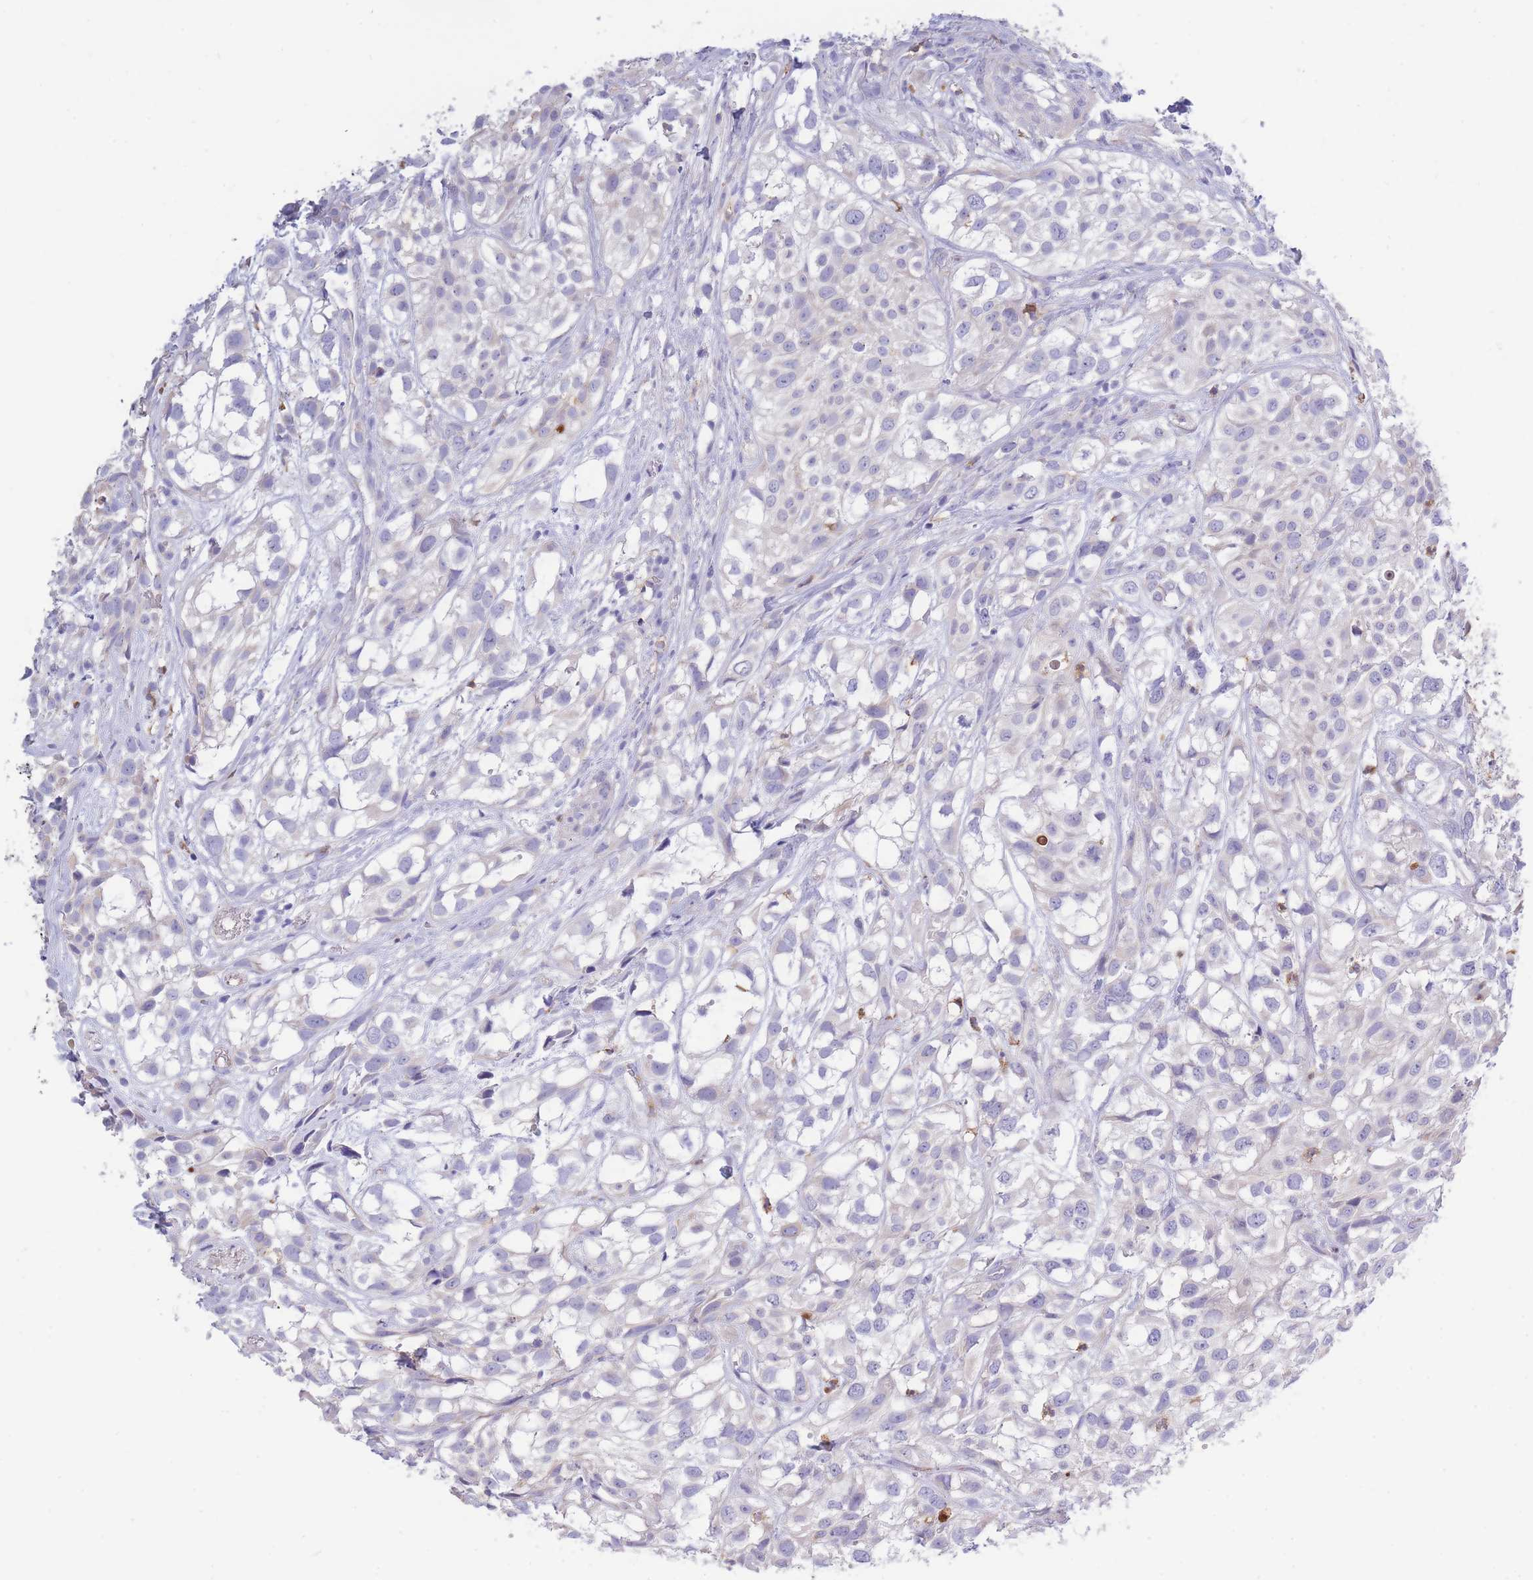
{"staining": {"intensity": "negative", "quantity": "none", "location": "none"}, "tissue": "urothelial cancer", "cell_type": "Tumor cells", "image_type": "cancer", "snomed": [{"axis": "morphology", "description": "Urothelial carcinoma, High grade"}, {"axis": "topography", "description": "Urinary bladder"}], "caption": "There is no significant expression in tumor cells of urothelial cancer.", "gene": "CENPM", "patient": {"sex": "male", "age": 56}}